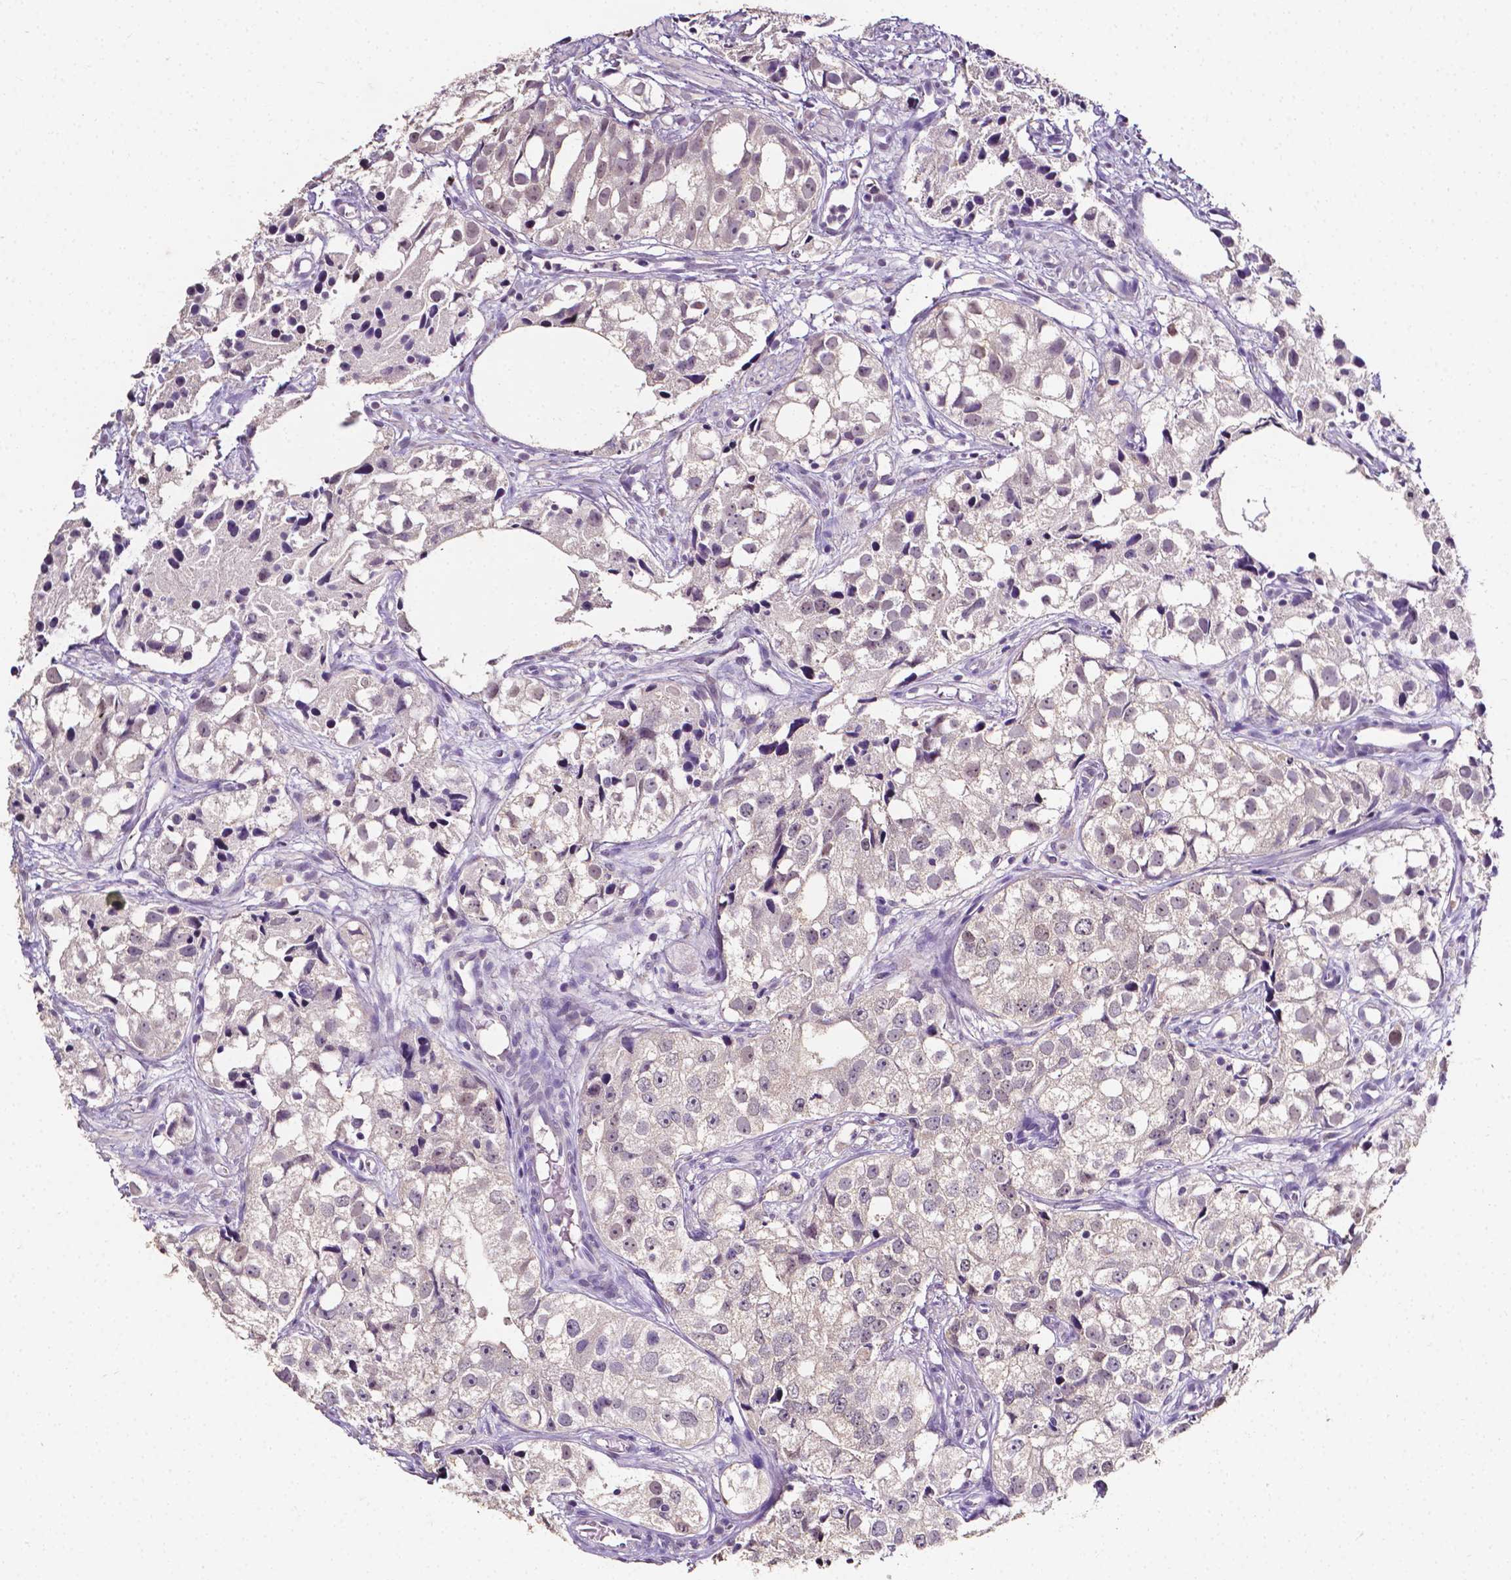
{"staining": {"intensity": "negative", "quantity": "none", "location": "none"}, "tissue": "prostate cancer", "cell_type": "Tumor cells", "image_type": "cancer", "snomed": [{"axis": "morphology", "description": "Adenocarcinoma, High grade"}, {"axis": "topography", "description": "Prostate"}], "caption": "Tumor cells show no significant staining in adenocarcinoma (high-grade) (prostate). (Immunohistochemistry, brightfield microscopy, high magnification).", "gene": "PSAT1", "patient": {"sex": "male", "age": 68}}